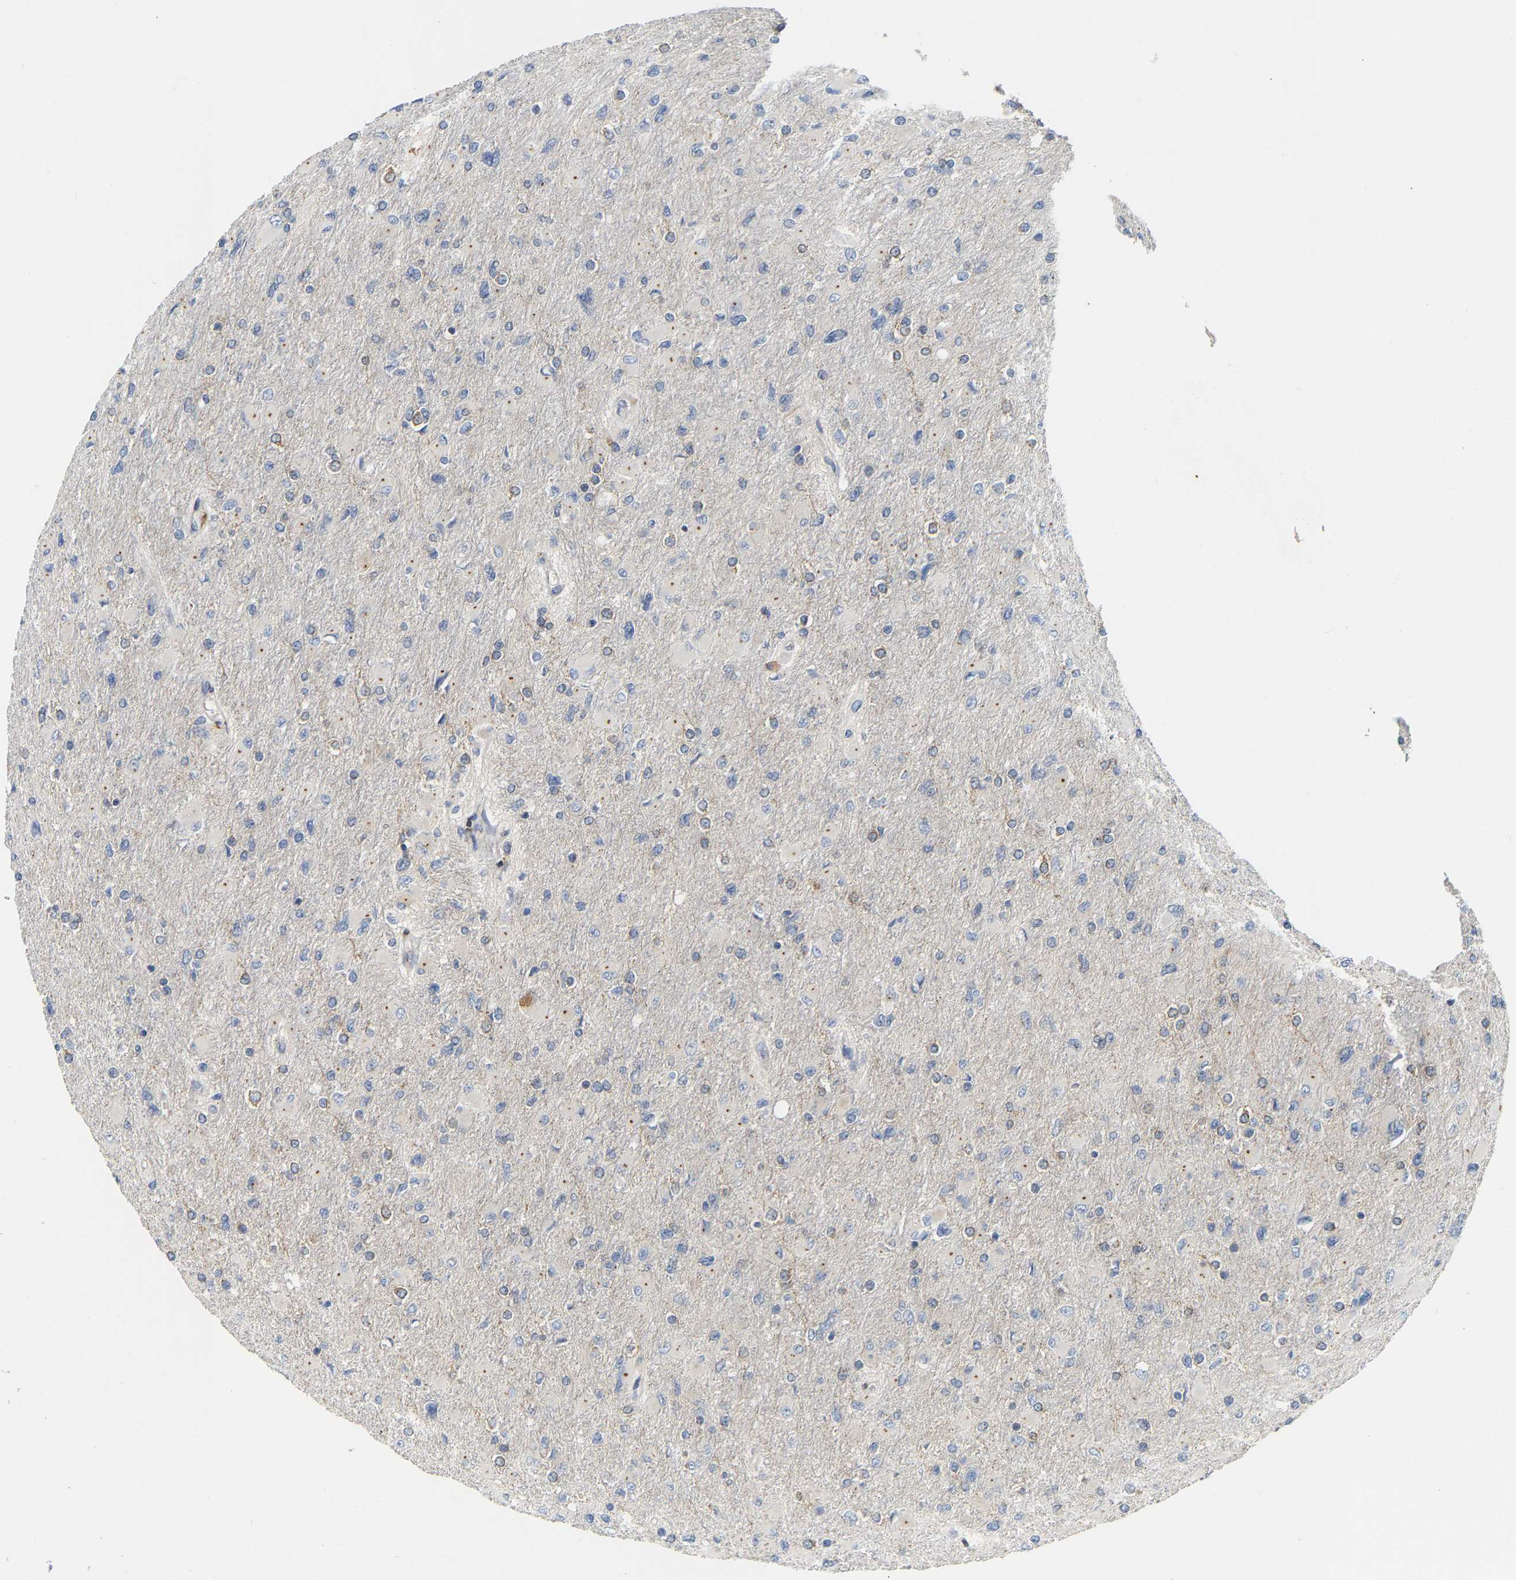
{"staining": {"intensity": "weak", "quantity": "<25%", "location": "cytoplasmic/membranous"}, "tissue": "glioma", "cell_type": "Tumor cells", "image_type": "cancer", "snomed": [{"axis": "morphology", "description": "Glioma, malignant, High grade"}, {"axis": "topography", "description": "Cerebral cortex"}], "caption": "IHC of glioma shows no expression in tumor cells.", "gene": "PCNT", "patient": {"sex": "female", "age": 36}}